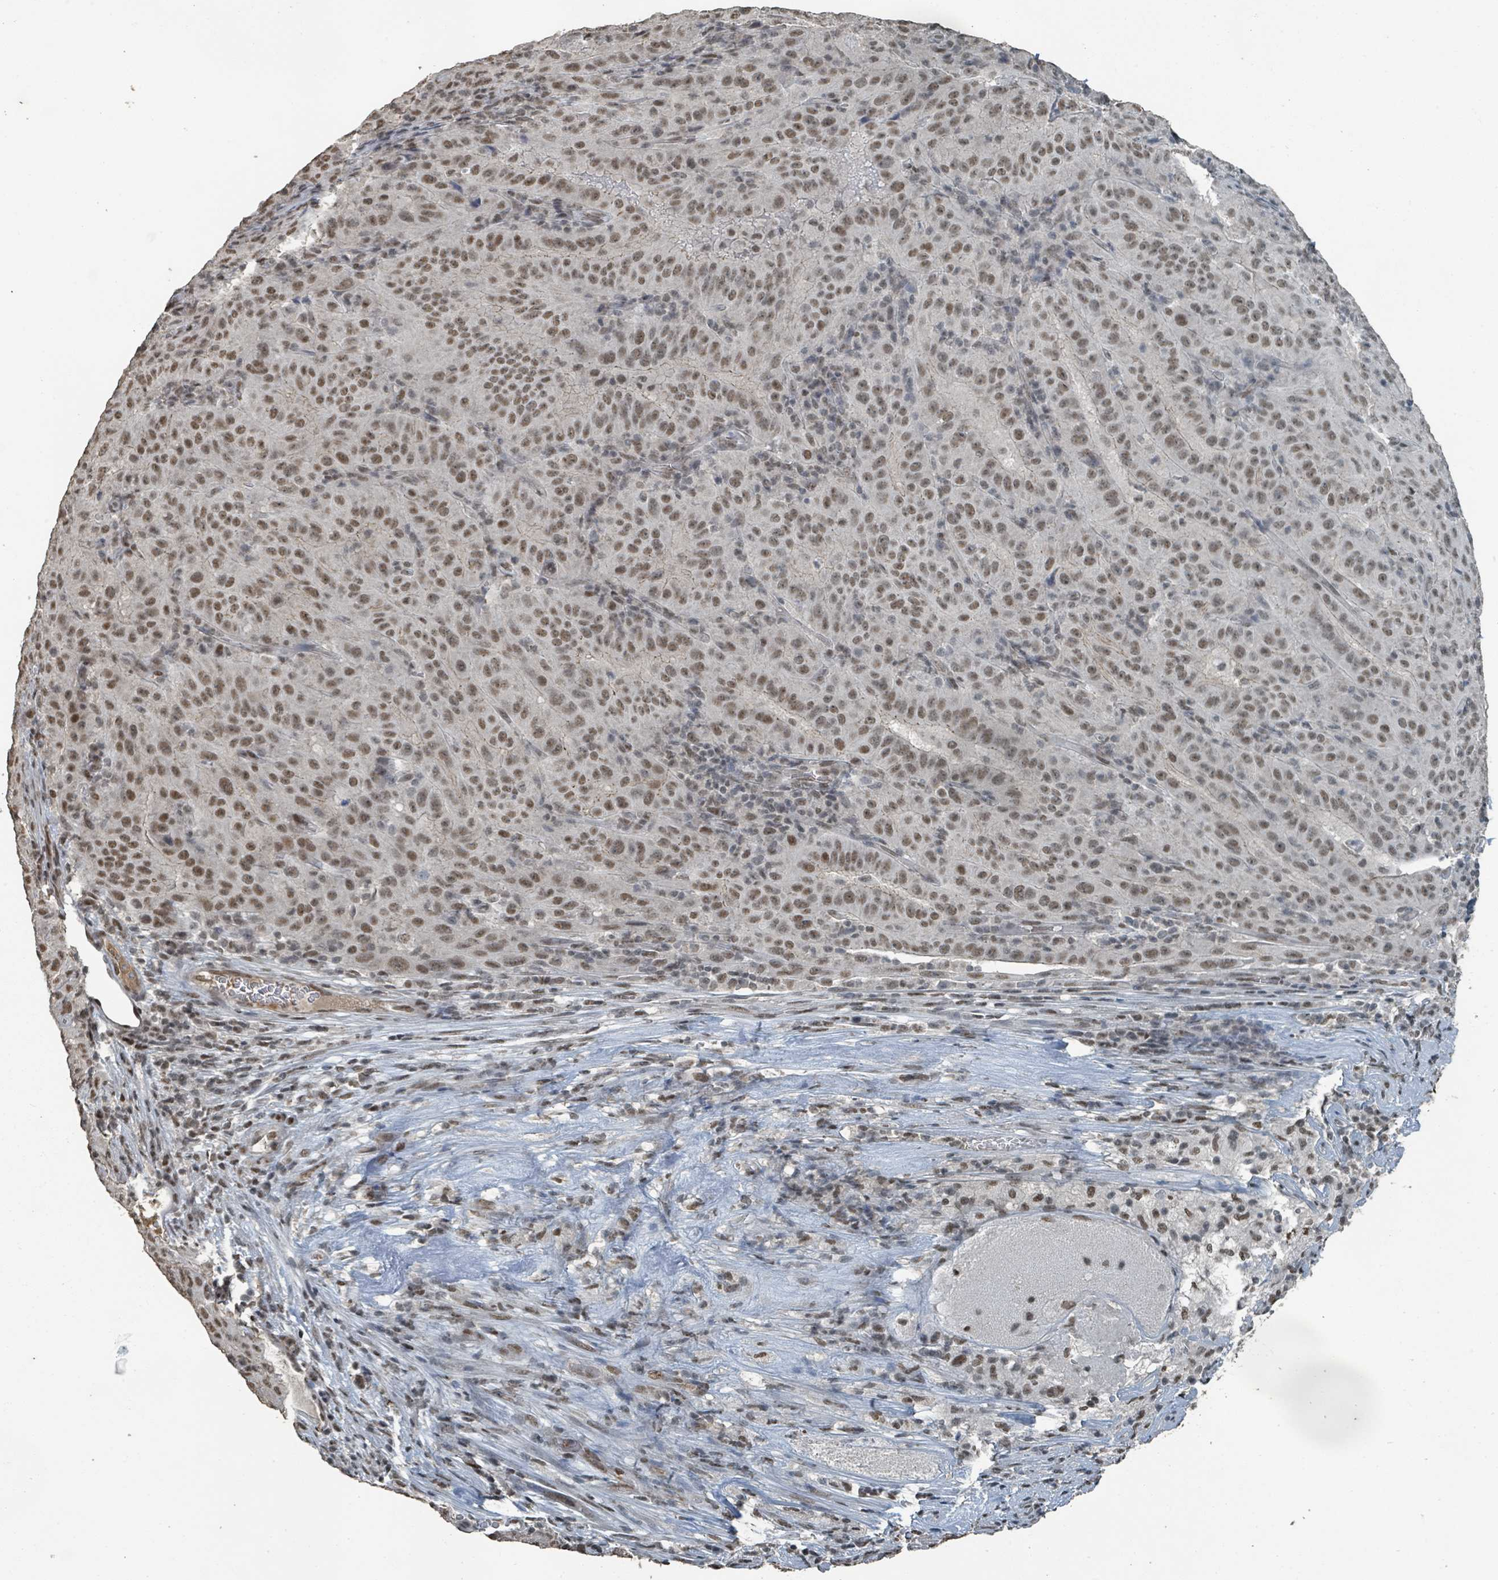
{"staining": {"intensity": "moderate", "quantity": ">75%", "location": "nuclear"}, "tissue": "pancreatic cancer", "cell_type": "Tumor cells", "image_type": "cancer", "snomed": [{"axis": "morphology", "description": "Adenocarcinoma, NOS"}, {"axis": "topography", "description": "Pancreas"}], "caption": "Tumor cells demonstrate medium levels of moderate nuclear positivity in approximately >75% of cells in pancreatic cancer (adenocarcinoma).", "gene": "PHIP", "patient": {"sex": "male", "age": 63}}